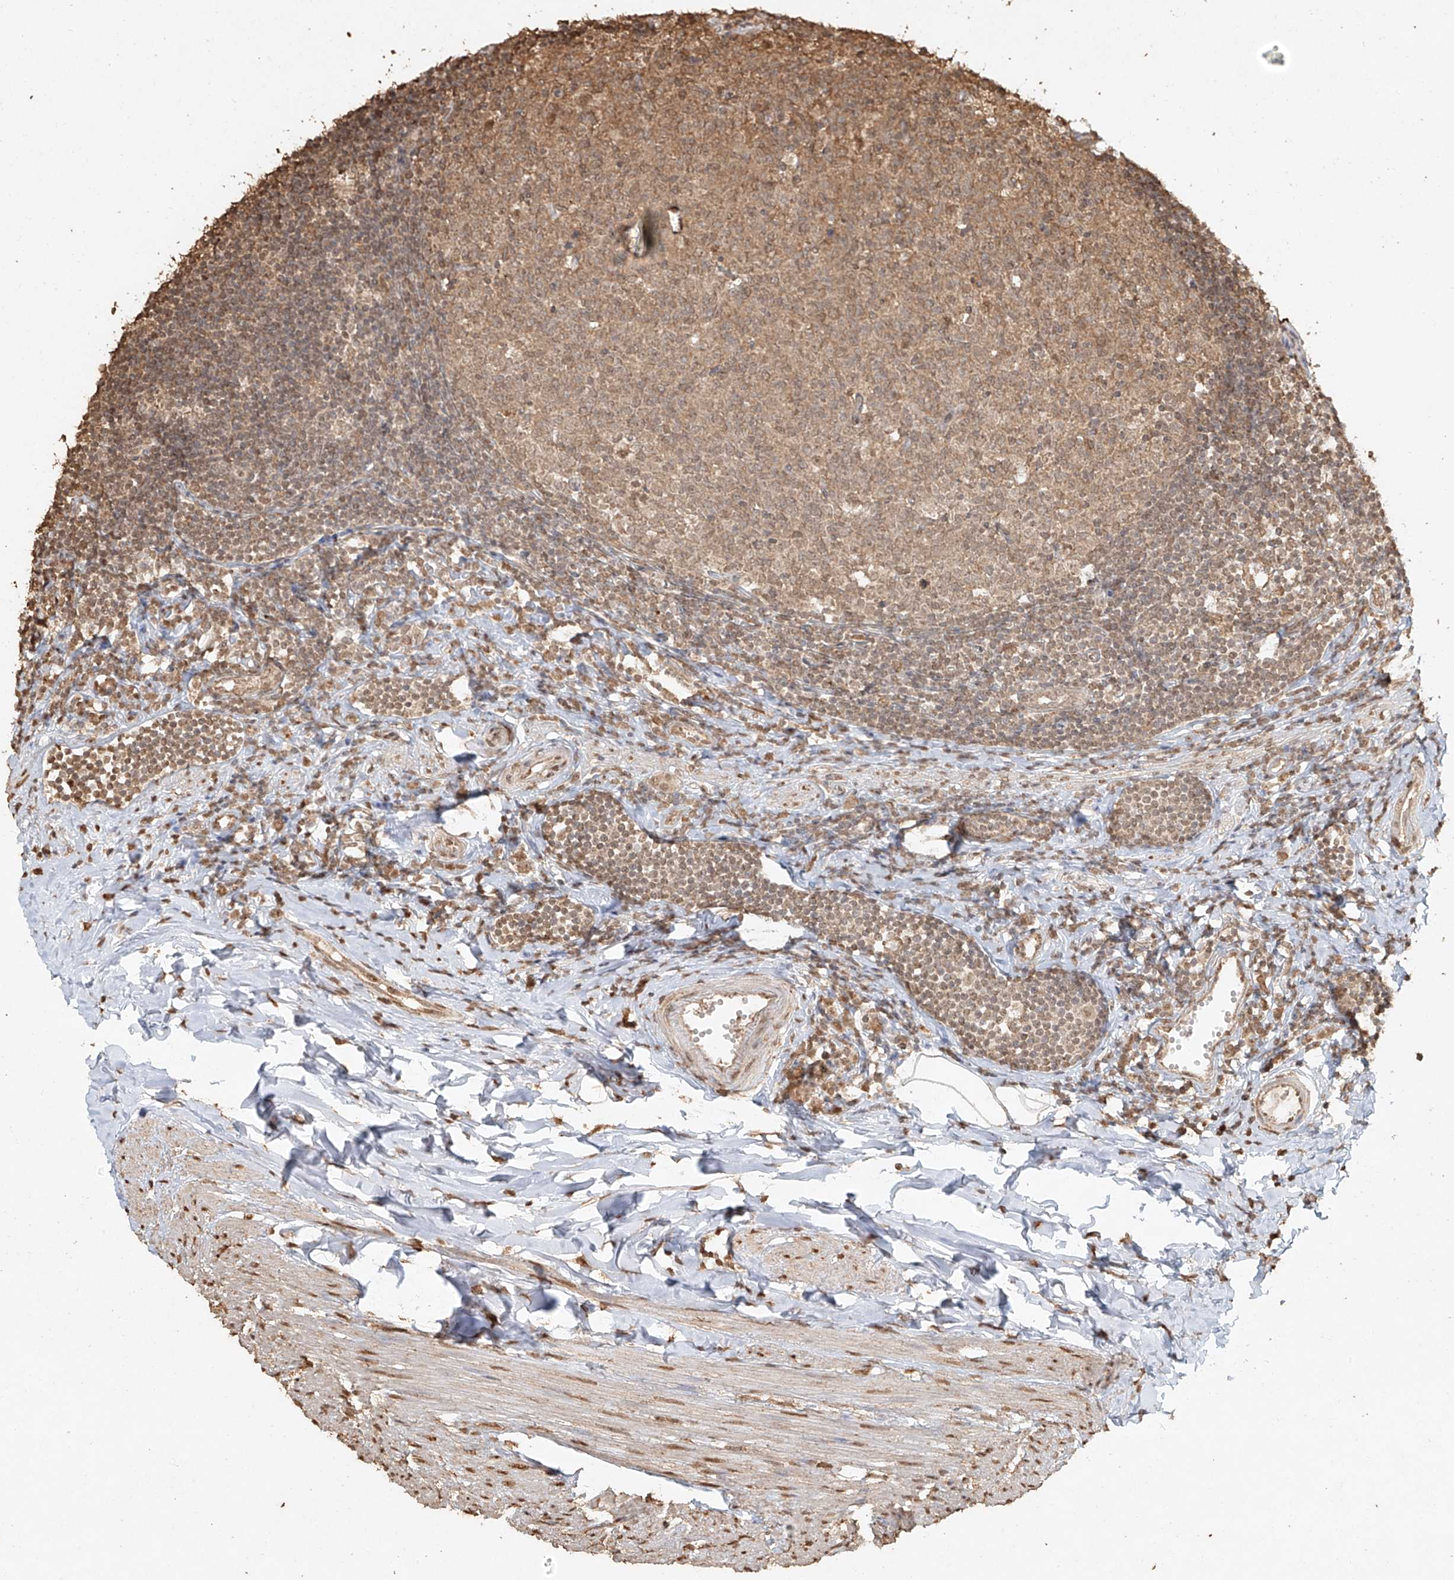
{"staining": {"intensity": "moderate", "quantity": ">75%", "location": "cytoplasmic/membranous,nuclear"}, "tissue": "appendix", "cell_type": "Glandular cells", "image_type": "normal", "snomed": [{"axis": "morphology", "description": "Normal tissue, NOS"}, {"axis": "topography", "description": "Appendix"}], "caption": "Immunohistochemical staining of normal appendix exhibits medium levels of moderate cytoplasmic/membranous,nuclear expression in approximately >75% of glandular cells. Using DAB (brown) and hematoxylin (blue) stains, captured at high magnification using brightfield microscopy.", "gene": "TIGAR", "patient": {"sex": "female", "age": 54}}